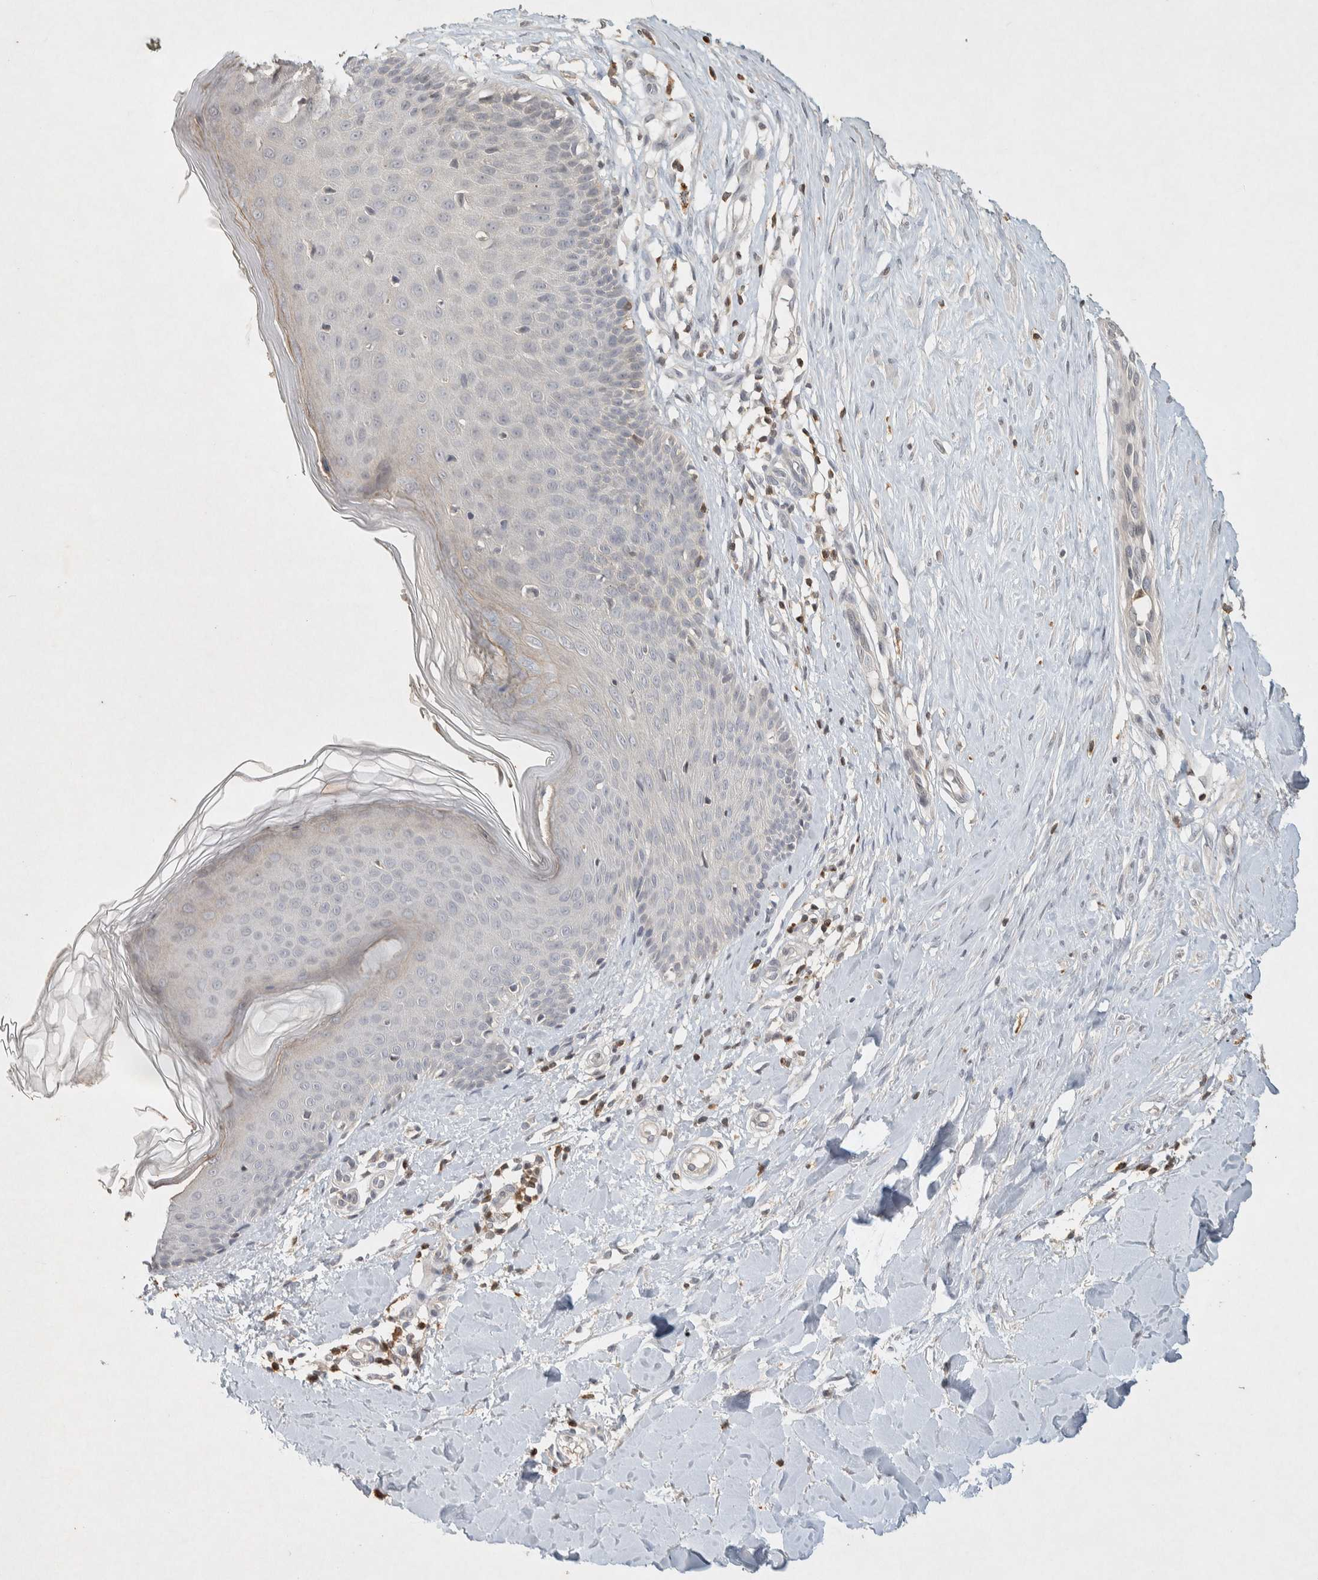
{"staining": {"intensity": "moderate", "quantity": ">75%", "location": "cytoplasmic/membranous,nuclear"}, "tissue": "skin", "cell_type": "Fibroblasts", "image_type": "normal", "snomed": [{"axis": "morphology", "description": "Normal tissue, NOS"}, {"axis": "topography", "description": "Skin"}], "caption": "An image of skin stained for a protein exhibits moderate cytoplasmic/membranous,nuclear brown staining in fibroblasts. The staining was performed using DAB (3,3'-diaminobenzidine), with brown indicating positive protein expression. Nuclei are stained blue with hematoxylin.", "gene": "RAC2", "patient": {"sex": "male", "age": 41}}